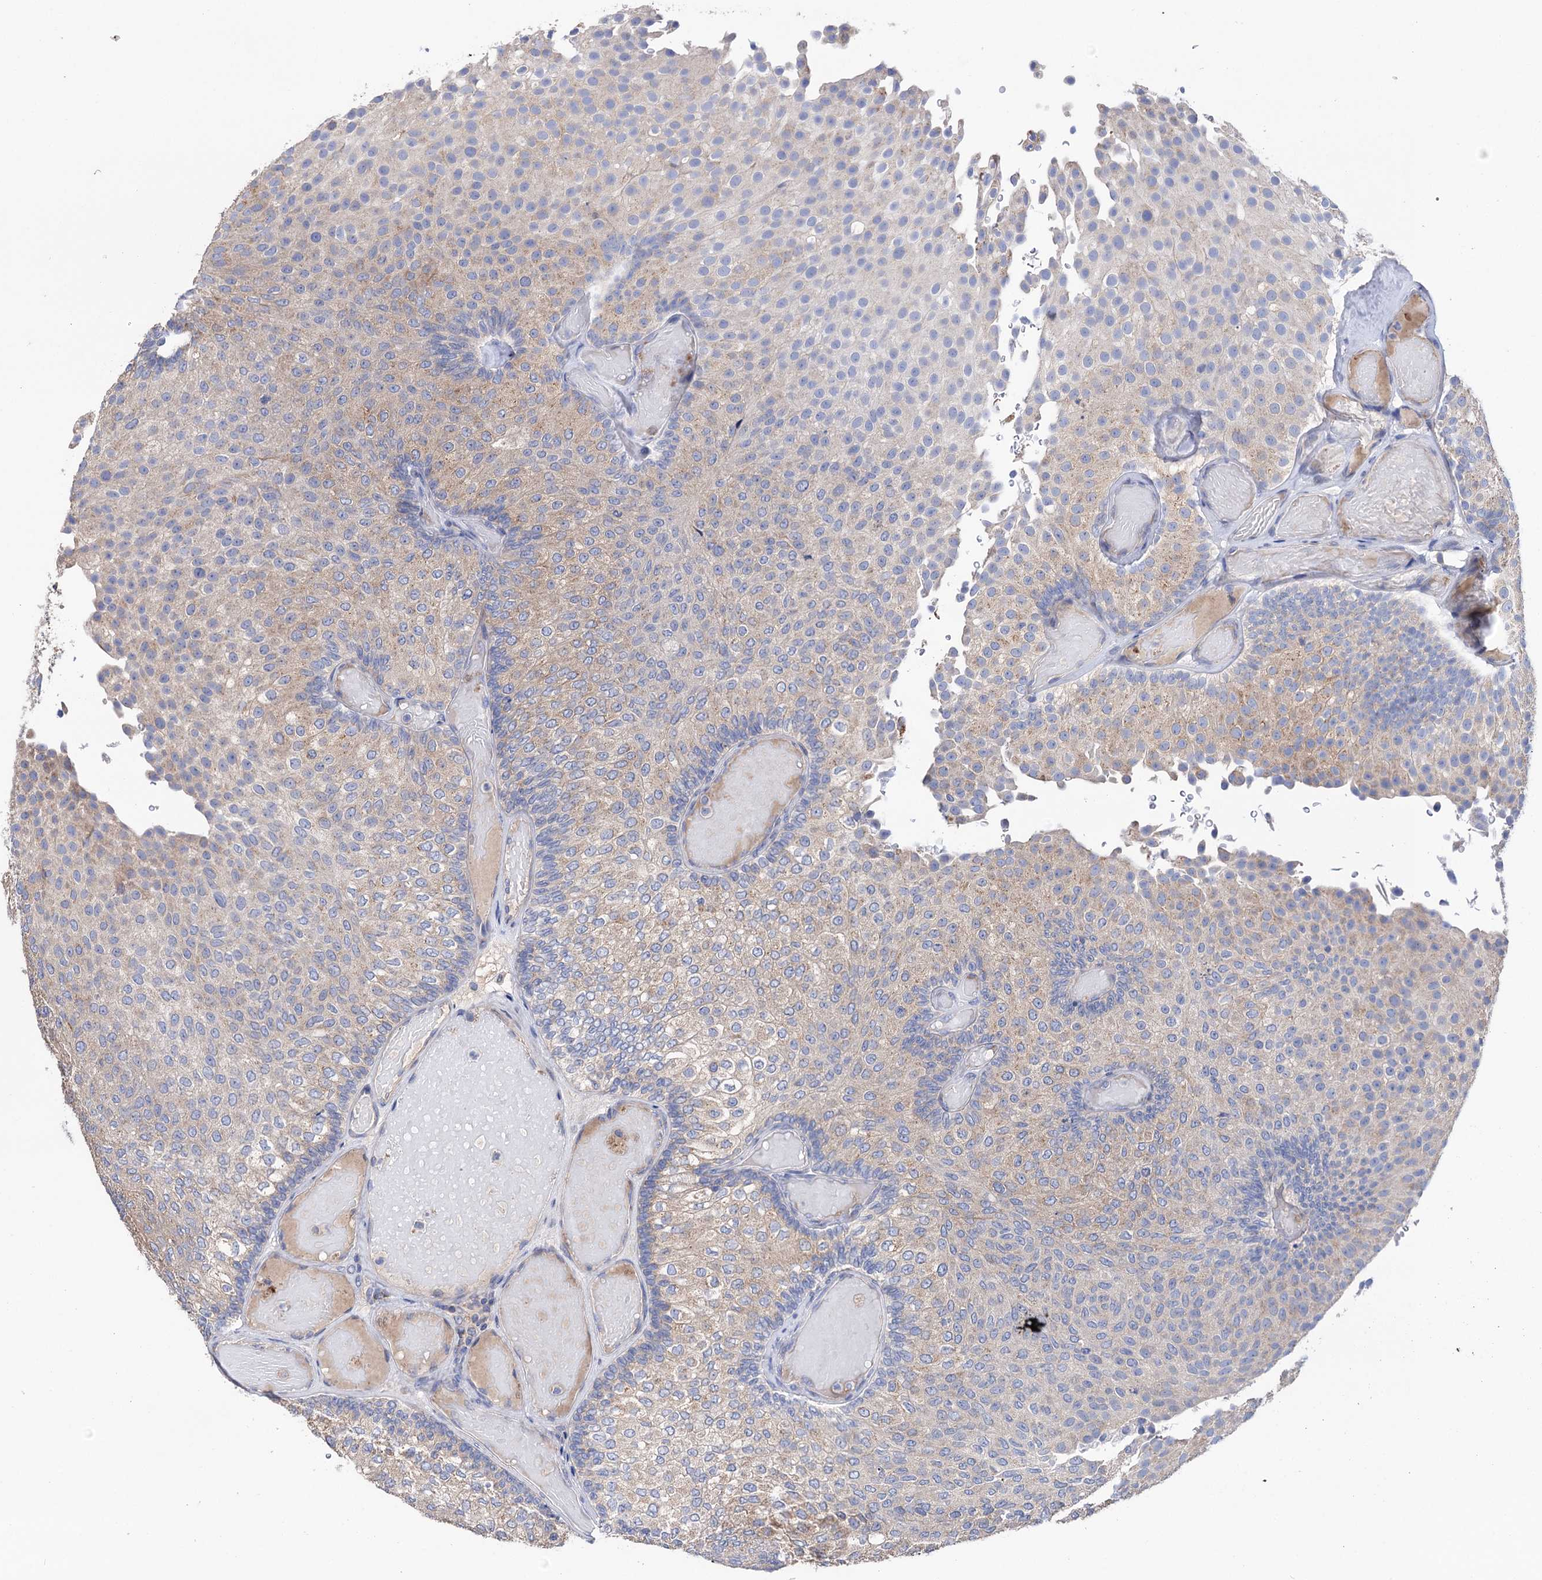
{"staining": {"intensity": "weak", "quantity": "25%-75%", "location": "cytoplasmic/membranous"}, "tissue": "urothelial cancer", "cell_type": "Tumor cells", "image_type": "cancer", "snomed": [{"axis": "morphology", "description": "Urothelial carcinoma, Low grade"}, {"axis": "topography", "description": "Urinary bladder"}], "caption": "High-power microscopy captured an IHC micrograph of urothelial cancer, revealing weak cytoplasmic/membranous staining in approximately 25%-75% of tumor cells.", "gene": "BBS4", "patient": {"sex": "male", "age": 78}}